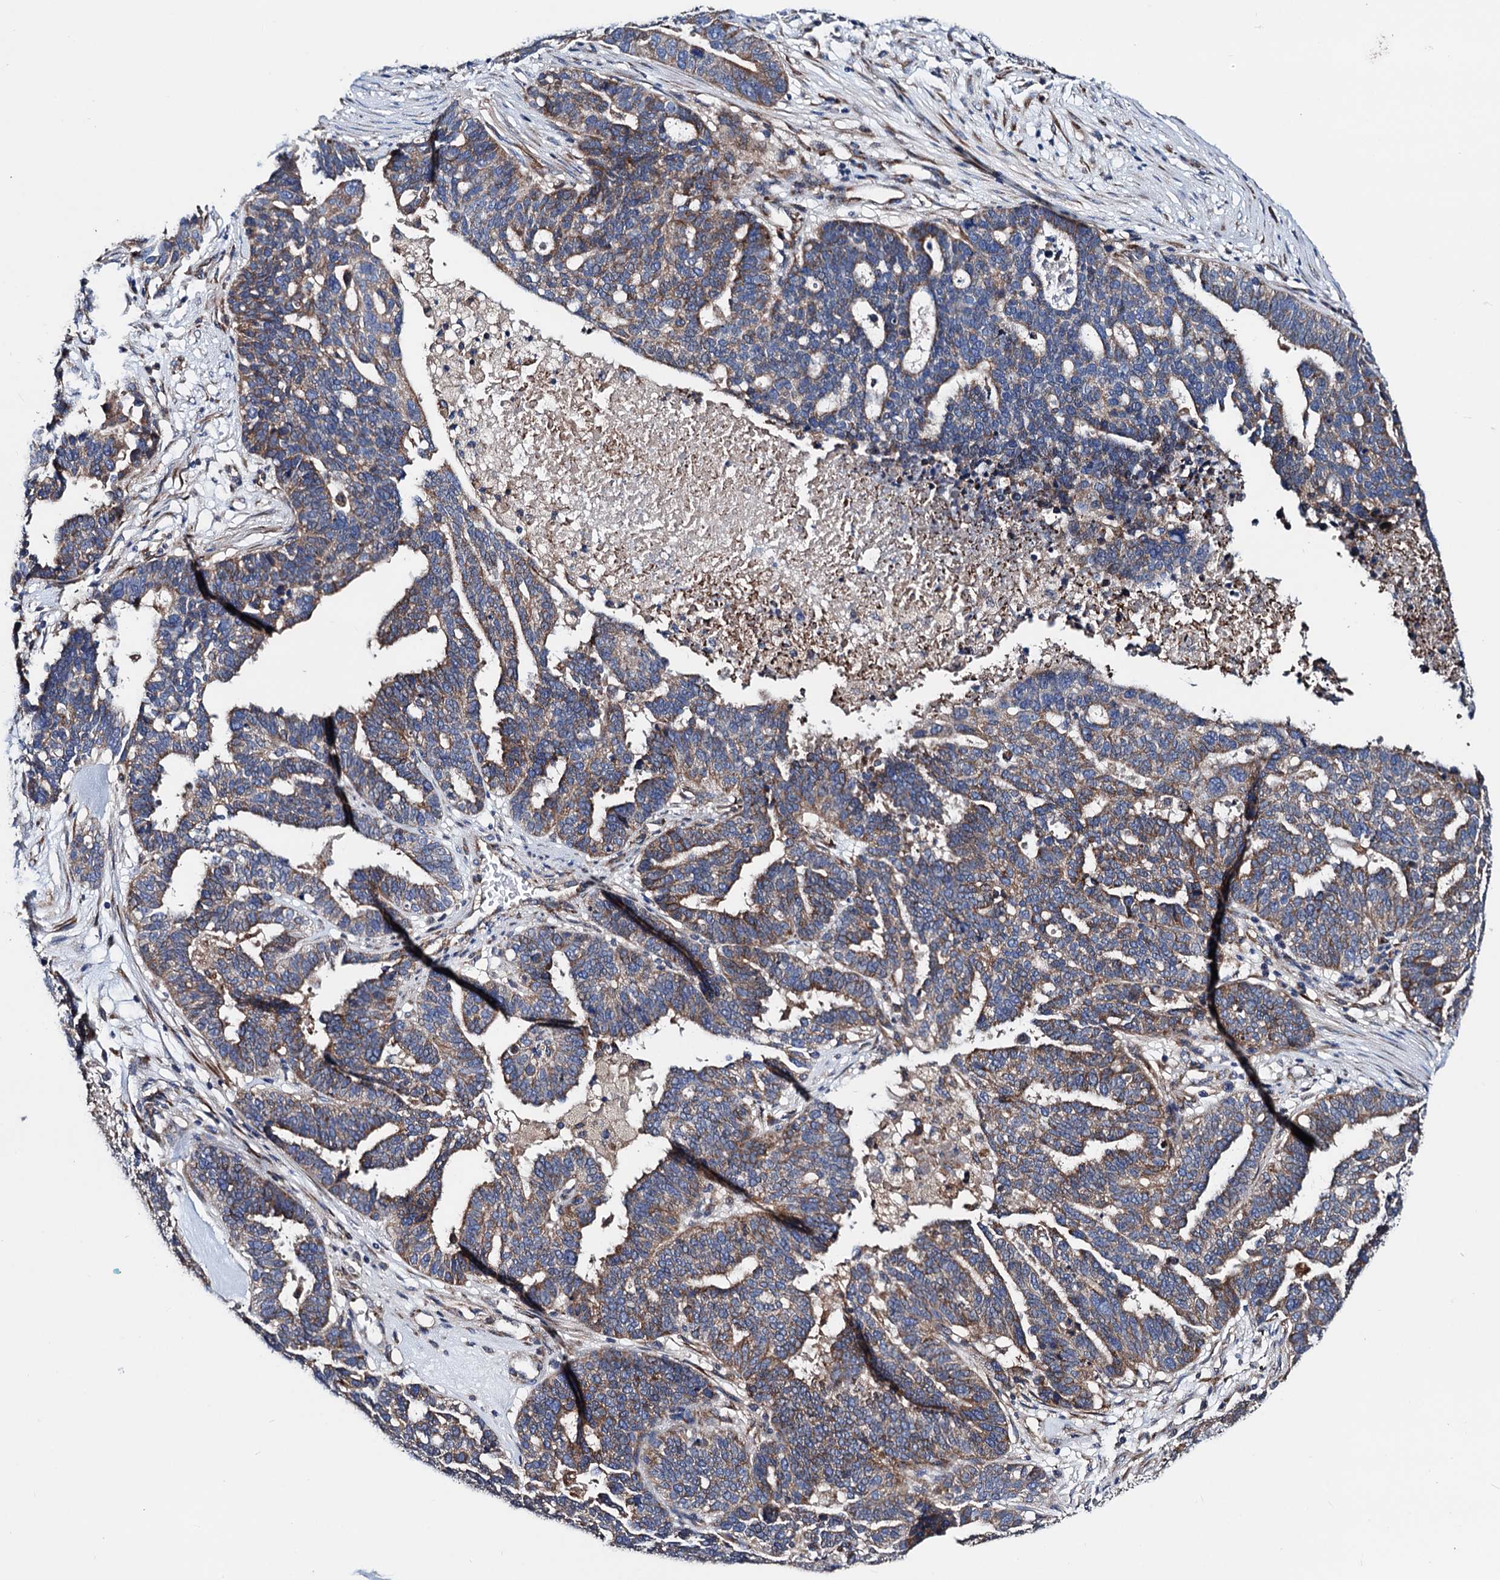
{"staining": {"intensity": "moderate", "quantity": ">75%", "location": "cytoplasmic/membranous"}, "tissue": "ovarian cancer", "cell_type": "Tumor cells", "image_type": "cancer", "snomed": [{"axis": "morphology", "description": "Cystadenocarcinoma, serous, NOS"}, {"axis": "topography", "description": "Ovary"}], "caption": "A photomicrograph of human ovarian cancer stained for a protein exhibits moderate cytoplasmic/membranous brown staining in tumor cells.", "gene": "AKAP11", "patient": {"sex": "female", "age": 59}}